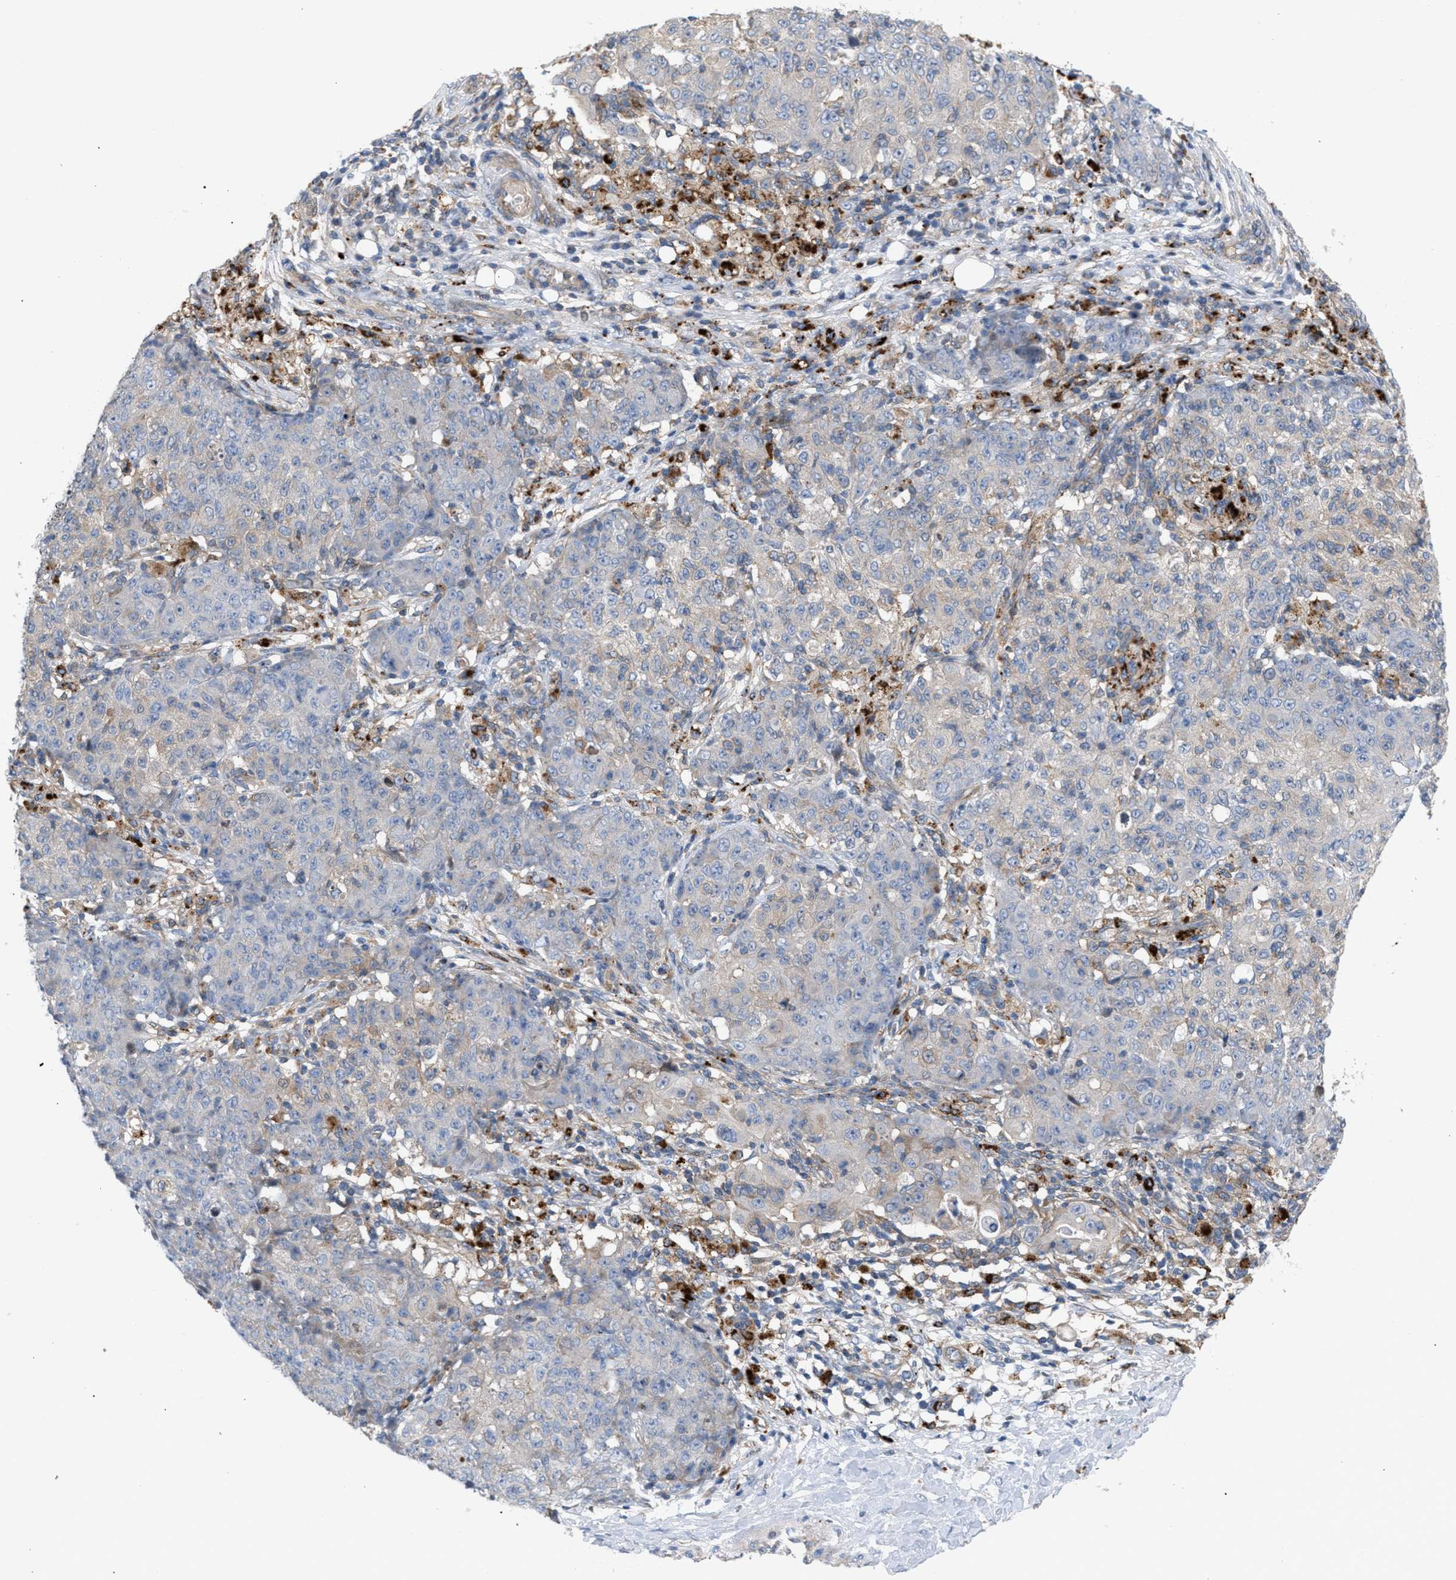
{"staining": {"intensity": "negative", "quantity": "none", "location": "none"}, "tissue": "ovarian cancer", "cell_type": "Tumor cells", "image_type": "cancer", "snomed": [{"axis": "morphology", "description": "Carcinoma, endometroid"}, {"axis": "topography", "description": "Ovary"}], "caption": "This histopathology image is of endometroid carcinoma (ovarian) stained with immunohistochemistry to label a protein in brown with the nuclei are counter-stained blue. There is no positivity in tumor cells.", "gene": "MBTD1", "patient": {"sex": "female", "age": 42}}